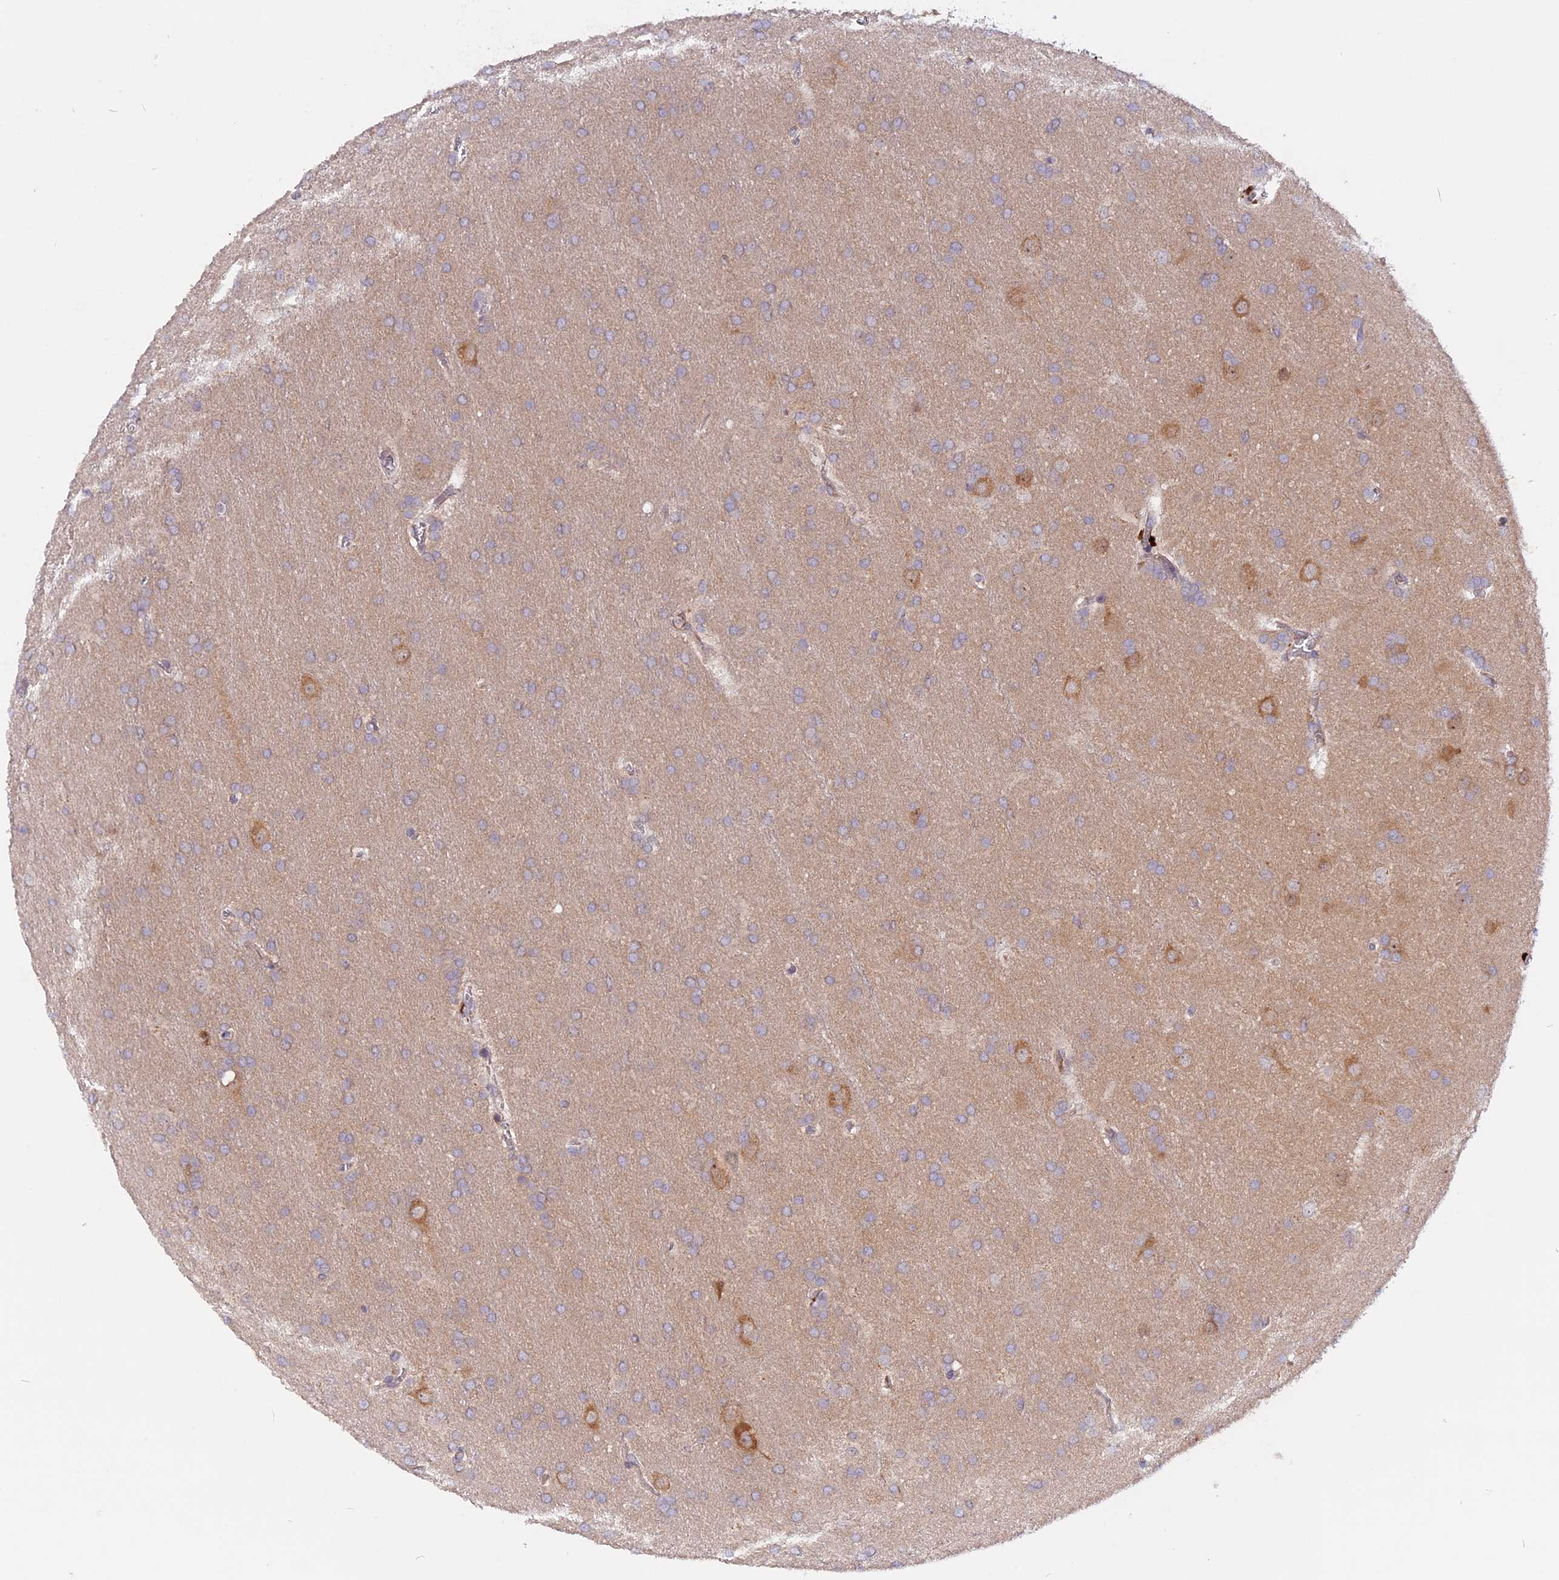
{"staining": {"intensity": "weak", "quantity": ">75%", "location": "cytoplasmic/membranous"}, "tissue": "glioma", "cell_type": "Tumor cells", "image_type": "cancer", "snomed": [{"axis": "morphology", "description": "Glioma, malignant, Low grade"}, {"axis": "topography", "description": "Brain"}], "caption": "IHC (DAB) staining of human glioma displays weak cytoplasmic/membranous protein staining in approximately >75% of tumor cells.", "gene": "MARK4", "patient": {"sex": "female", "age": 32}}